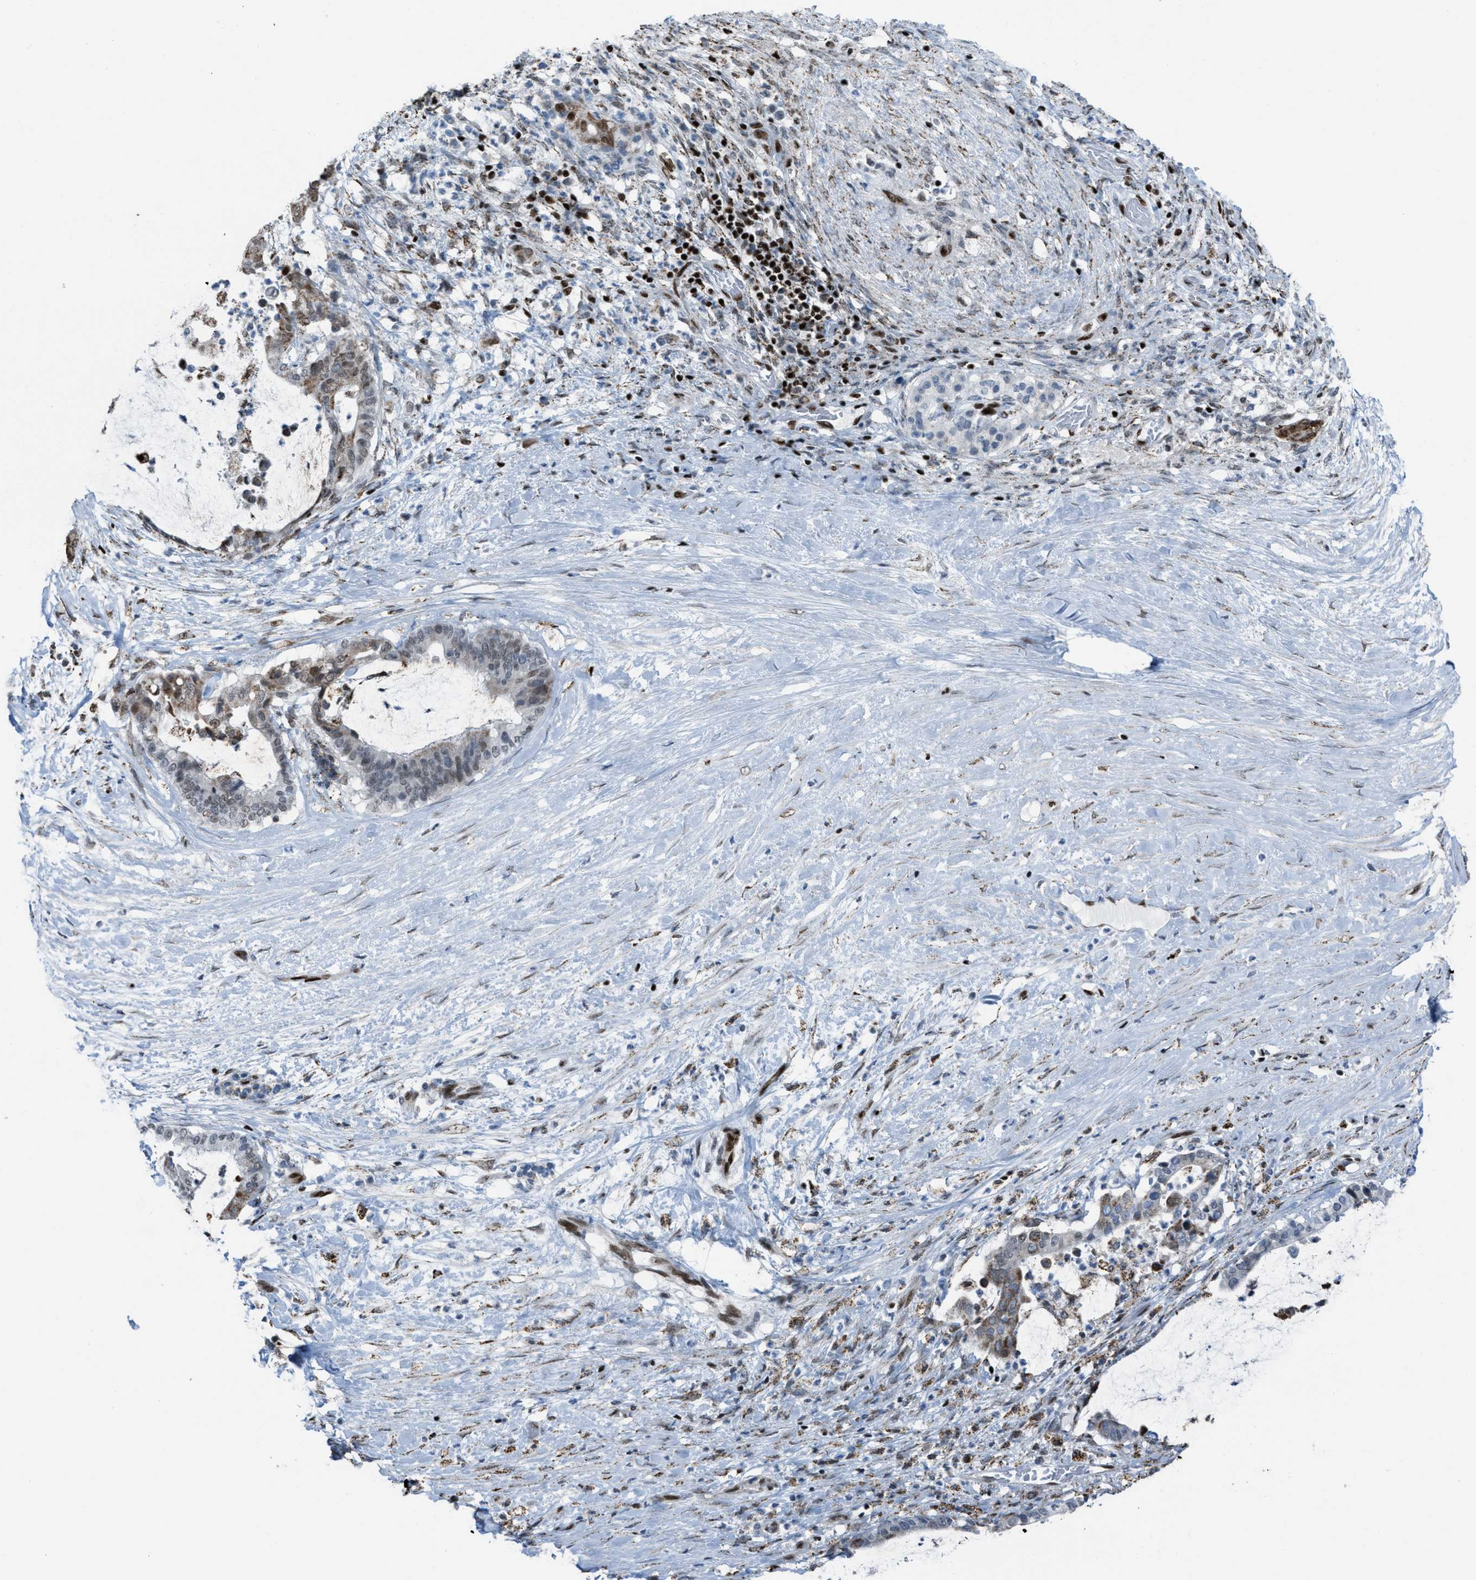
{"staining": {"intensity": "moderate", "quantity": "25%-75%", "location": "nuclear"}, "tissue": "pancreatic cancer", "cell_type": "Tumor cells", "image_type": "cancer", "snomed": [{"axis": "morphology", "description": "Adenocarcinoma, NOS"}, {"axis": "topography", "description": "Pancreas"}], "caption": "The photomicrograph exhibits staining of pancreatic cancer (adenocarcinoma), revealing moderate nuclear protein staining (brown color) within tumor cells. (DAB = brown stain, brightfield microscopy at high magnification).", "gene": "SLFN5", "patient": {"sex": "male", "age": 41}}